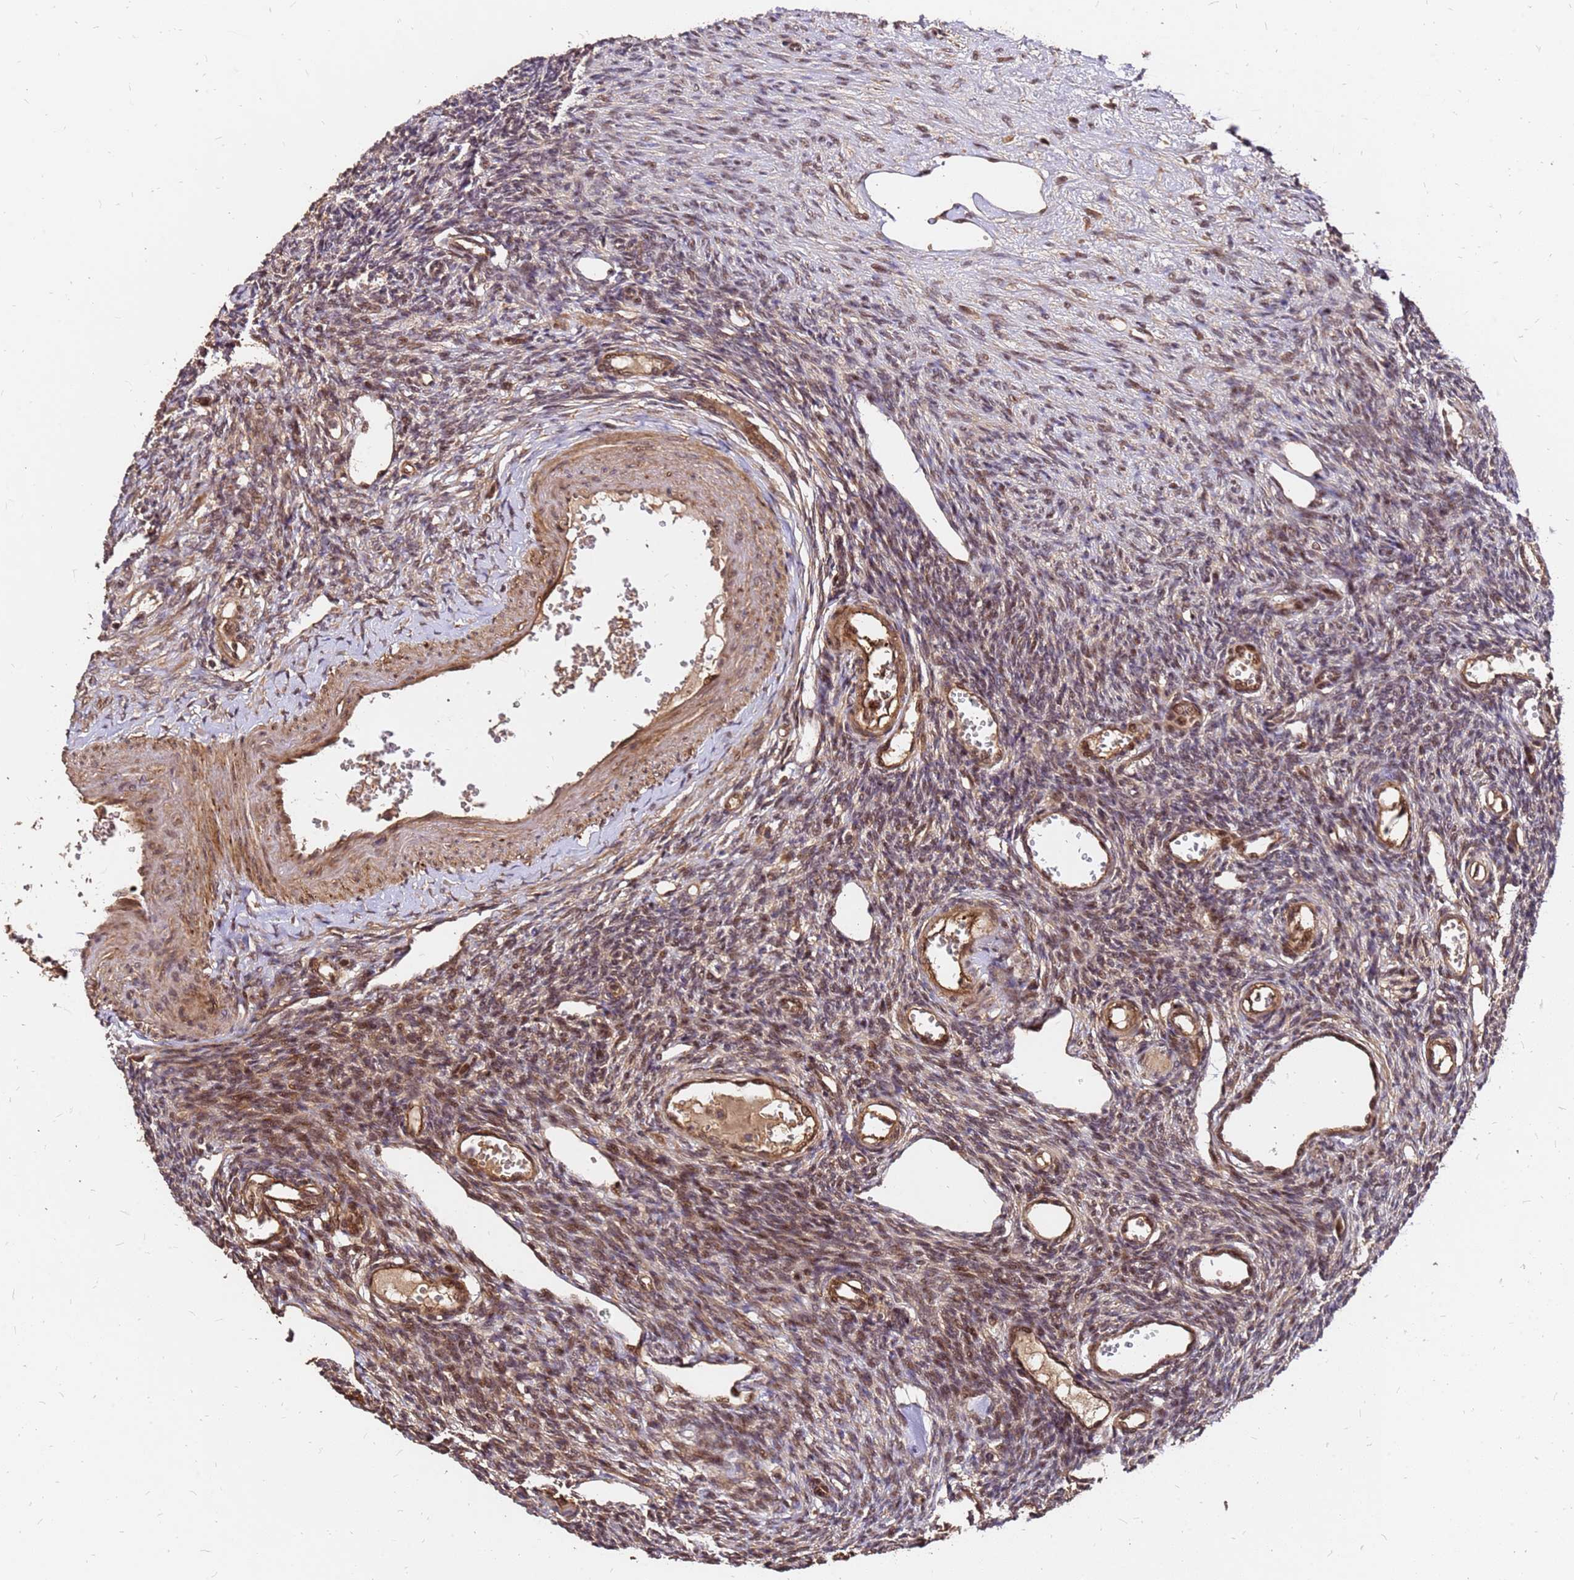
{"staining": {"intensity": "strong", "quantity": ">75%", "location": "cytoplasmic/membranous,nuclear"}, "tissue": "ovary", "cell_type": "Follicle cells", "image_type": "normal", "snomed": [{"axis": "morphology", "description": "Normal tissue, NOS"}, {"axis": "morphology", "description": "Cyst, NOS"}, {"axis": "topography", "description": "Ovary"}], "caption": "Ovary was stained to show a protein in brown. There is high levels of strong cytoplasmic/membranous,nuclear expression in approximately >75% of follicle cells. (IHC, brightfield microscopy, high magnification).", "gene": "GPATCH8", "patient": {"sex": "female", "age": 33}}